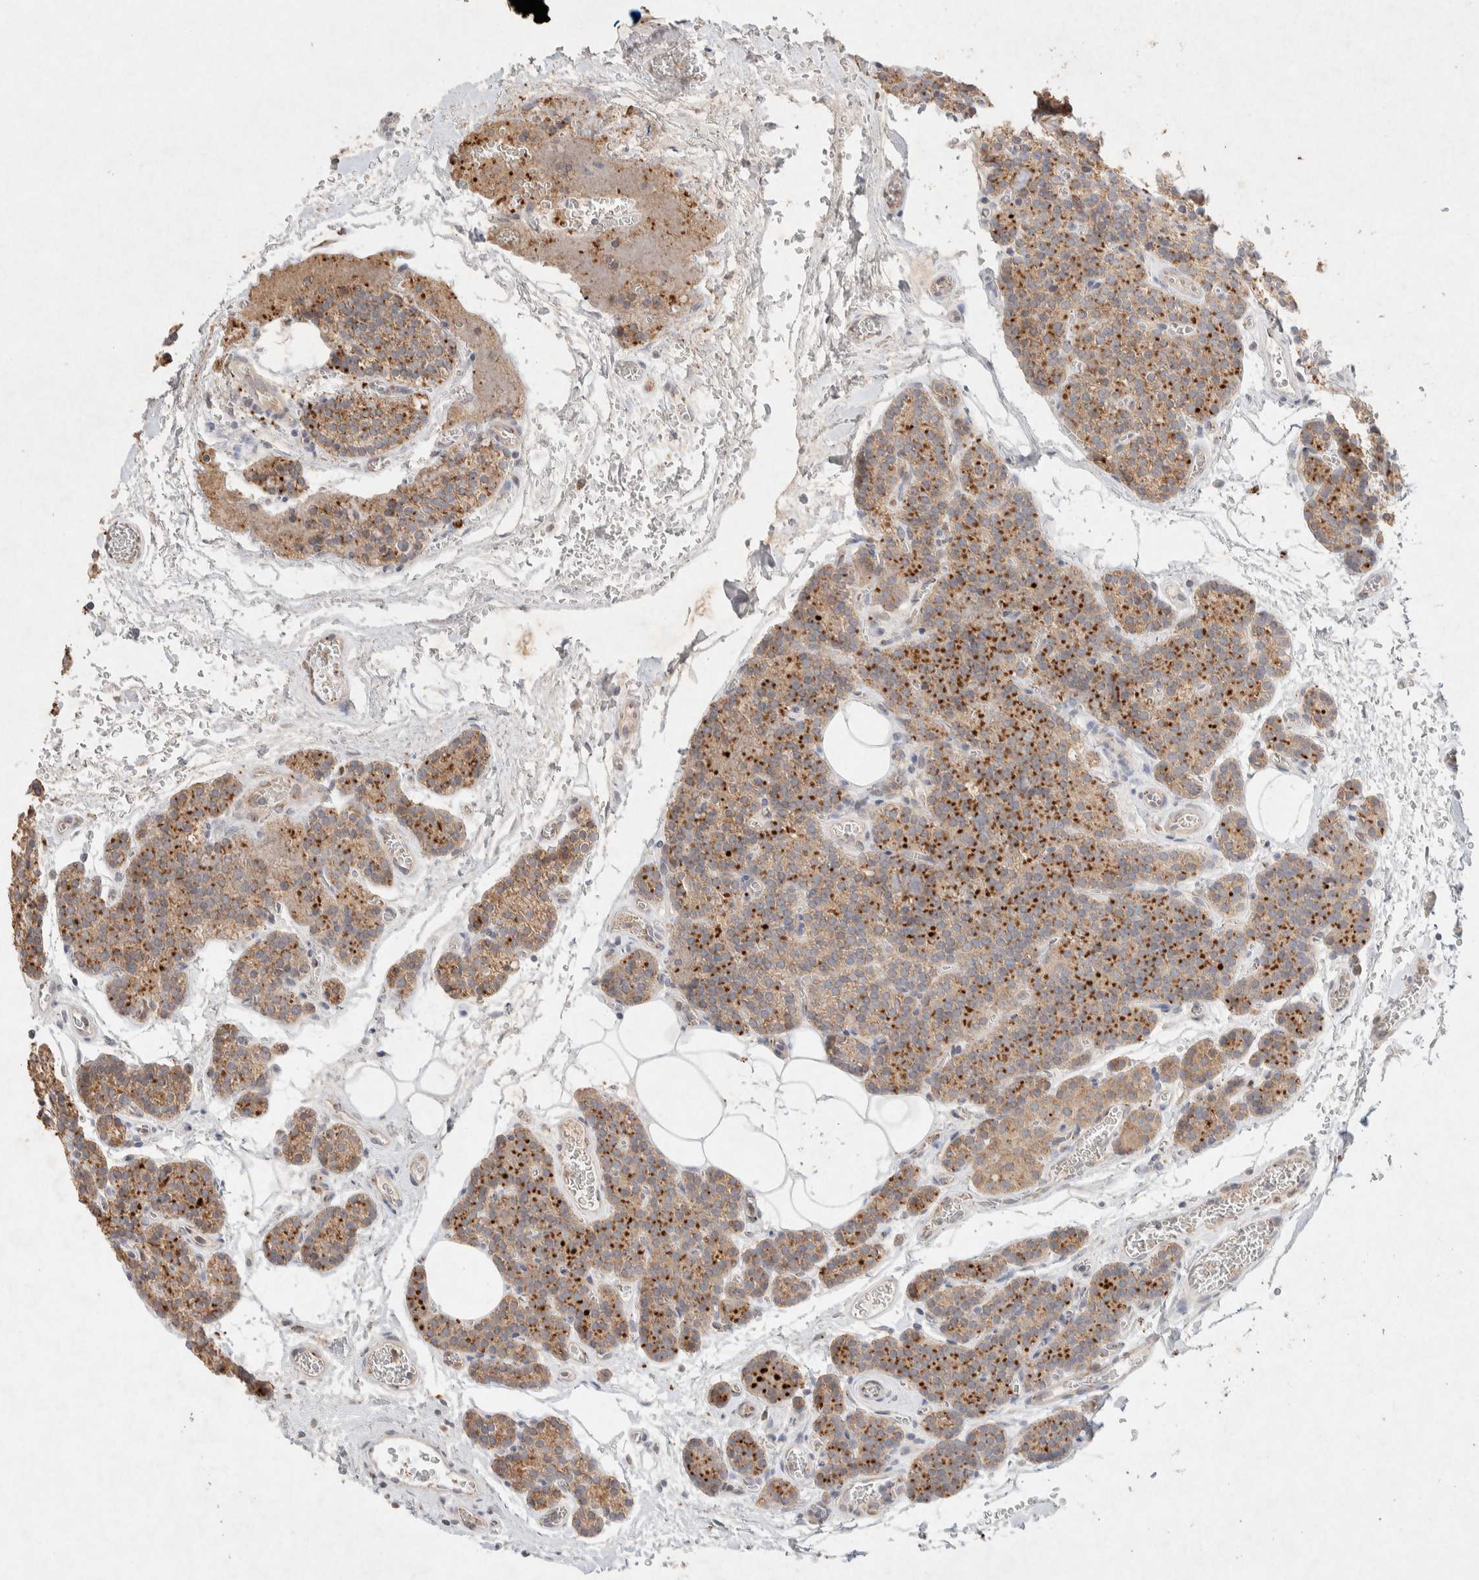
{"staining": {"intensity": "moderate", "quantity": "25%-75%", "location": "cytoplasmic/membranous"}, "tissue": "parathyroid gland", "cell_type": "Glandular cells", "image_type": "normal", "snomed": [{"axis": "morphology", "description": "Normal tissue, NOS"}, {"axis": "topography", "description": "Parathyroid gland"}], "caption": "Protein staining of normal parathyroid gland displays moderate cytoplasmic/membranous expression in about 25%-75% of glandular cells. (Brightfield microscopy of DAB IHC at high magnification).", "gene": "GNAI1", "patient": {"sex": "female", "age": 64}}